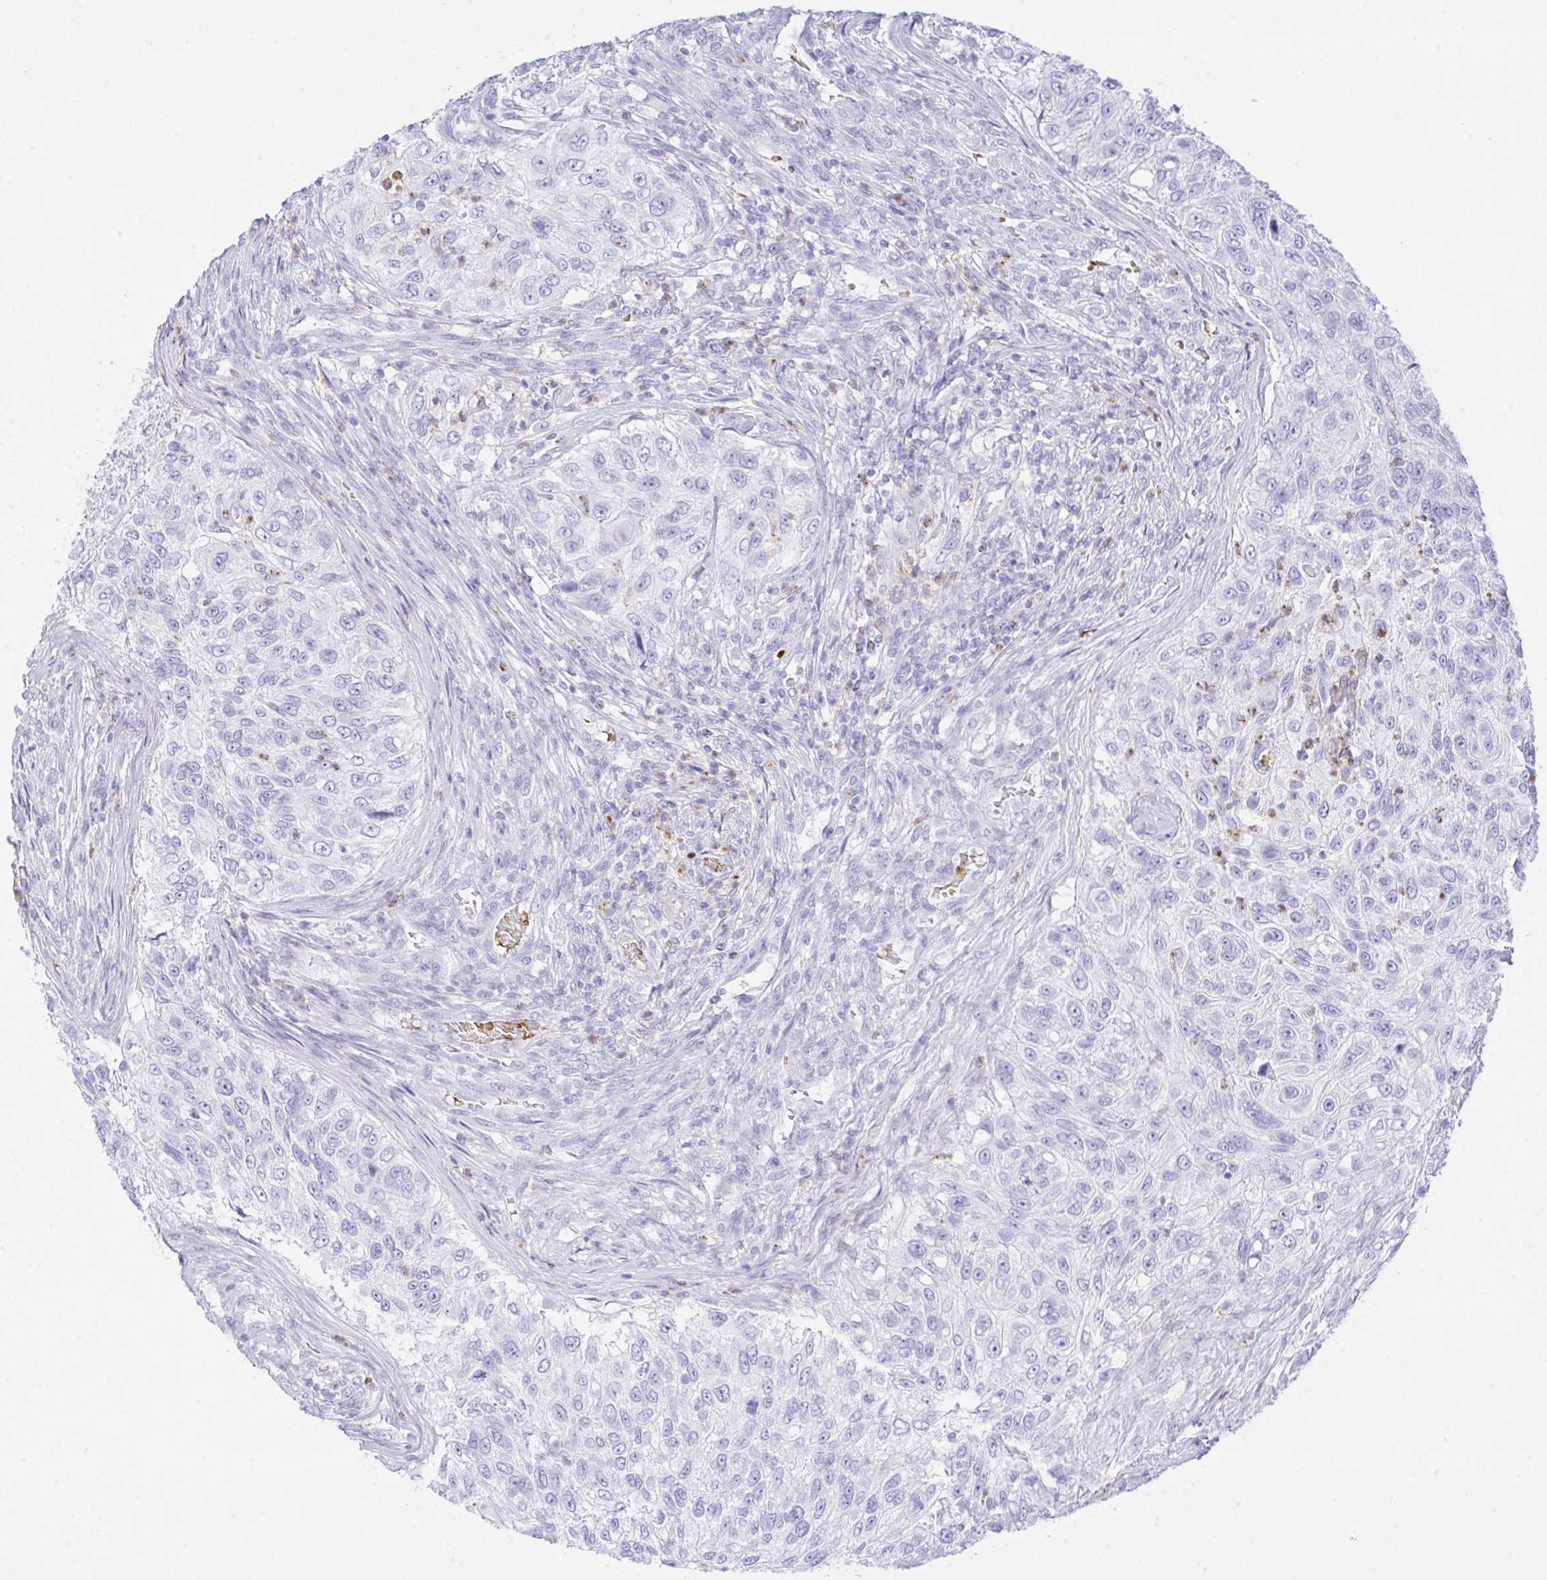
{"staining": {"intensity": "negative", "quantity": "none", "location": "none"}, "tissue": "urothelial cancer", "cell_type": "Tumor cells", "image_type": "cancer", "snomed": [{"axis": "morphology", "description": "Urothelial carcinoma, High grade"}, {"axis": "topography", "description": "Urinary bladder"}], "caption": "Tumor cells show no significant protein staining in urothelial carcinoma (high-grade).", "gene": "ZNF221", "patient": {"sex": "female", "age": 60}}